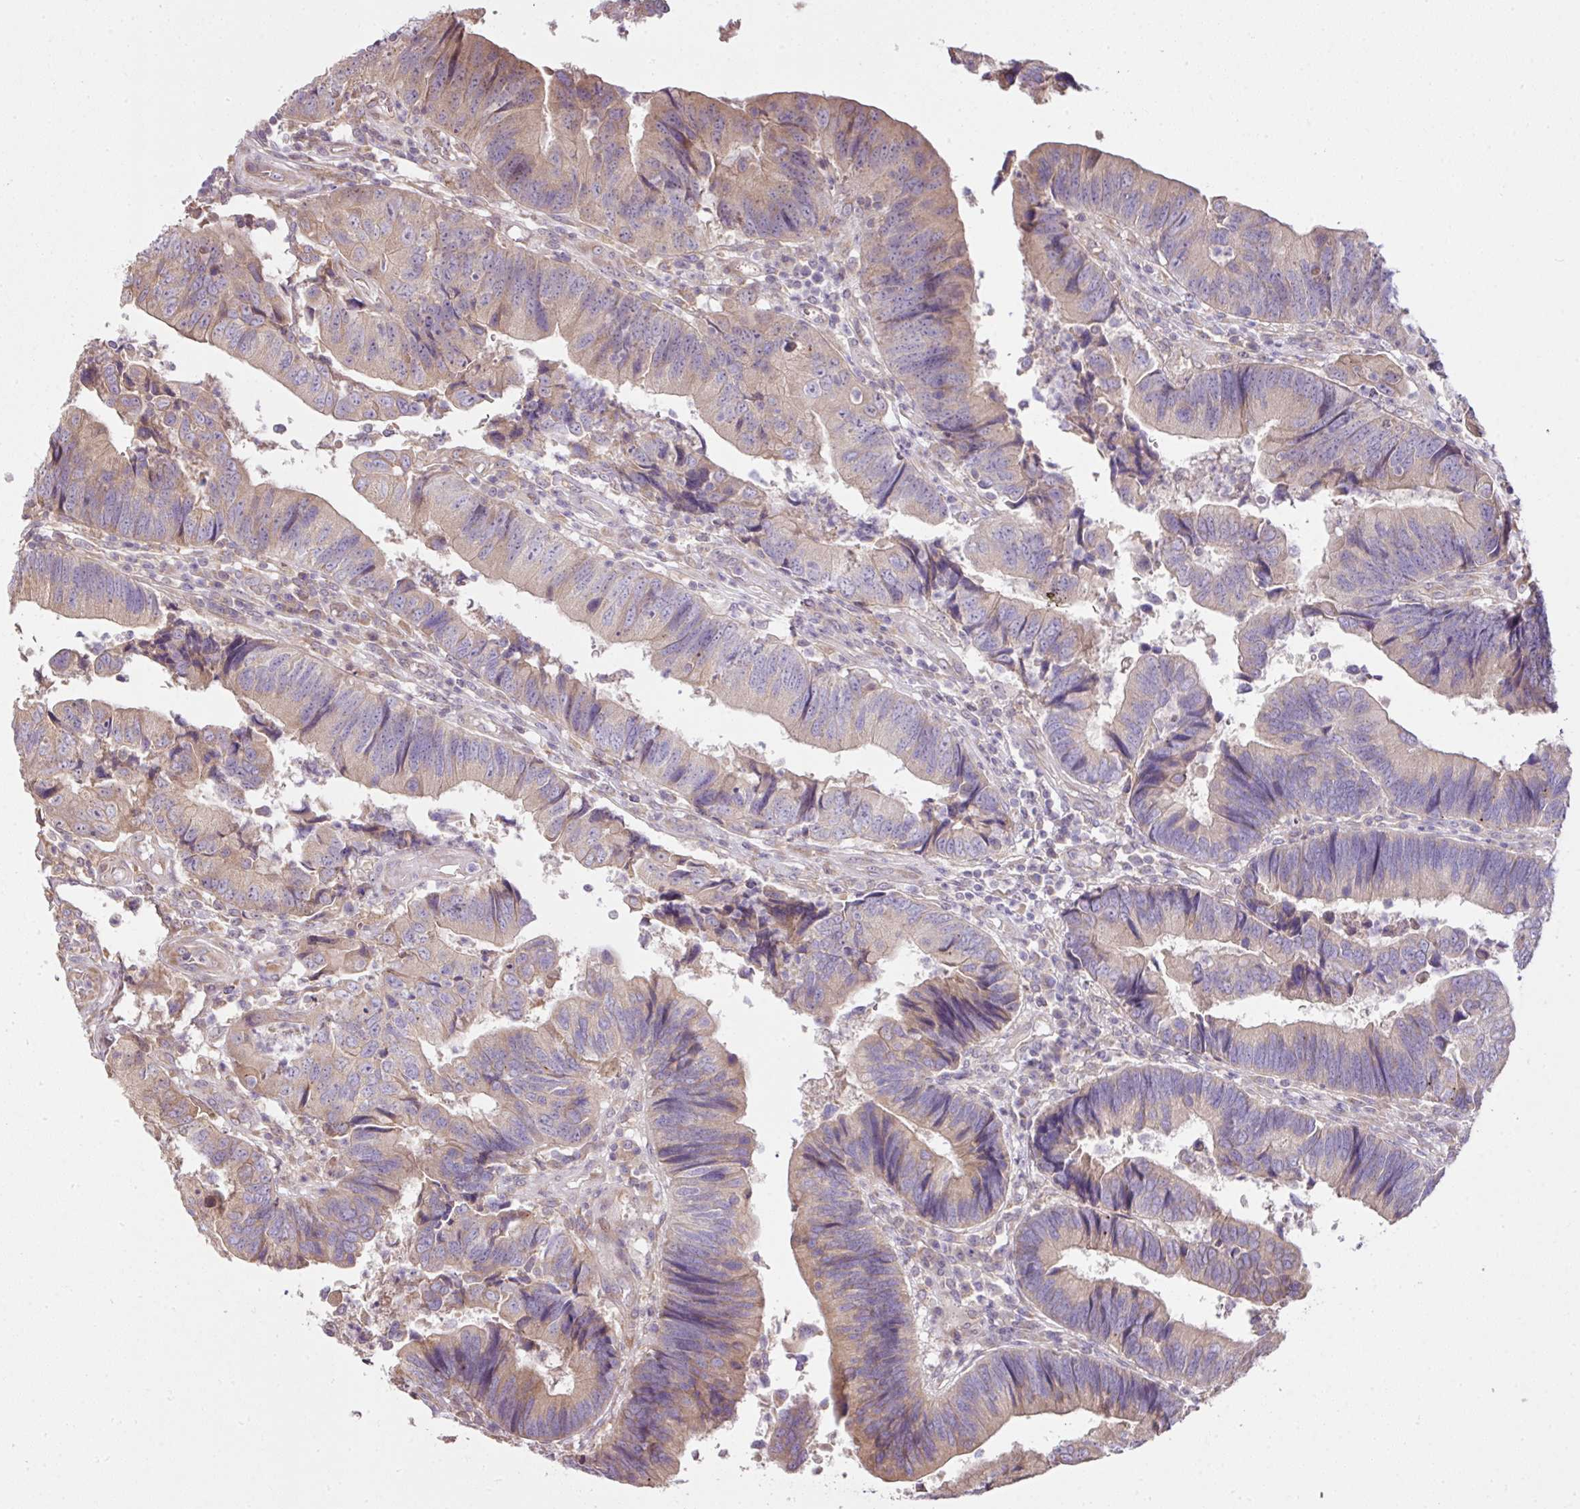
{"staining": {"intensity": "weak", "quantity": "<25%", "location": "cytoplasmic/membranous"}, "tissue": "colorectal cancer", "cell_type": "Tumor cells", "image_type": "cancer", "snomed": [{"axis": "morphology", "description": "Adenocarcinoma, NOS"}, {"axis": "topography", "description": "Colon"}], "caption": "Histopathology image shows no significant protein expression in tumor cells of colorectal adenocarcinoma.", "gene": "COX18", "patient": {"sex": "female", "age": 67}}